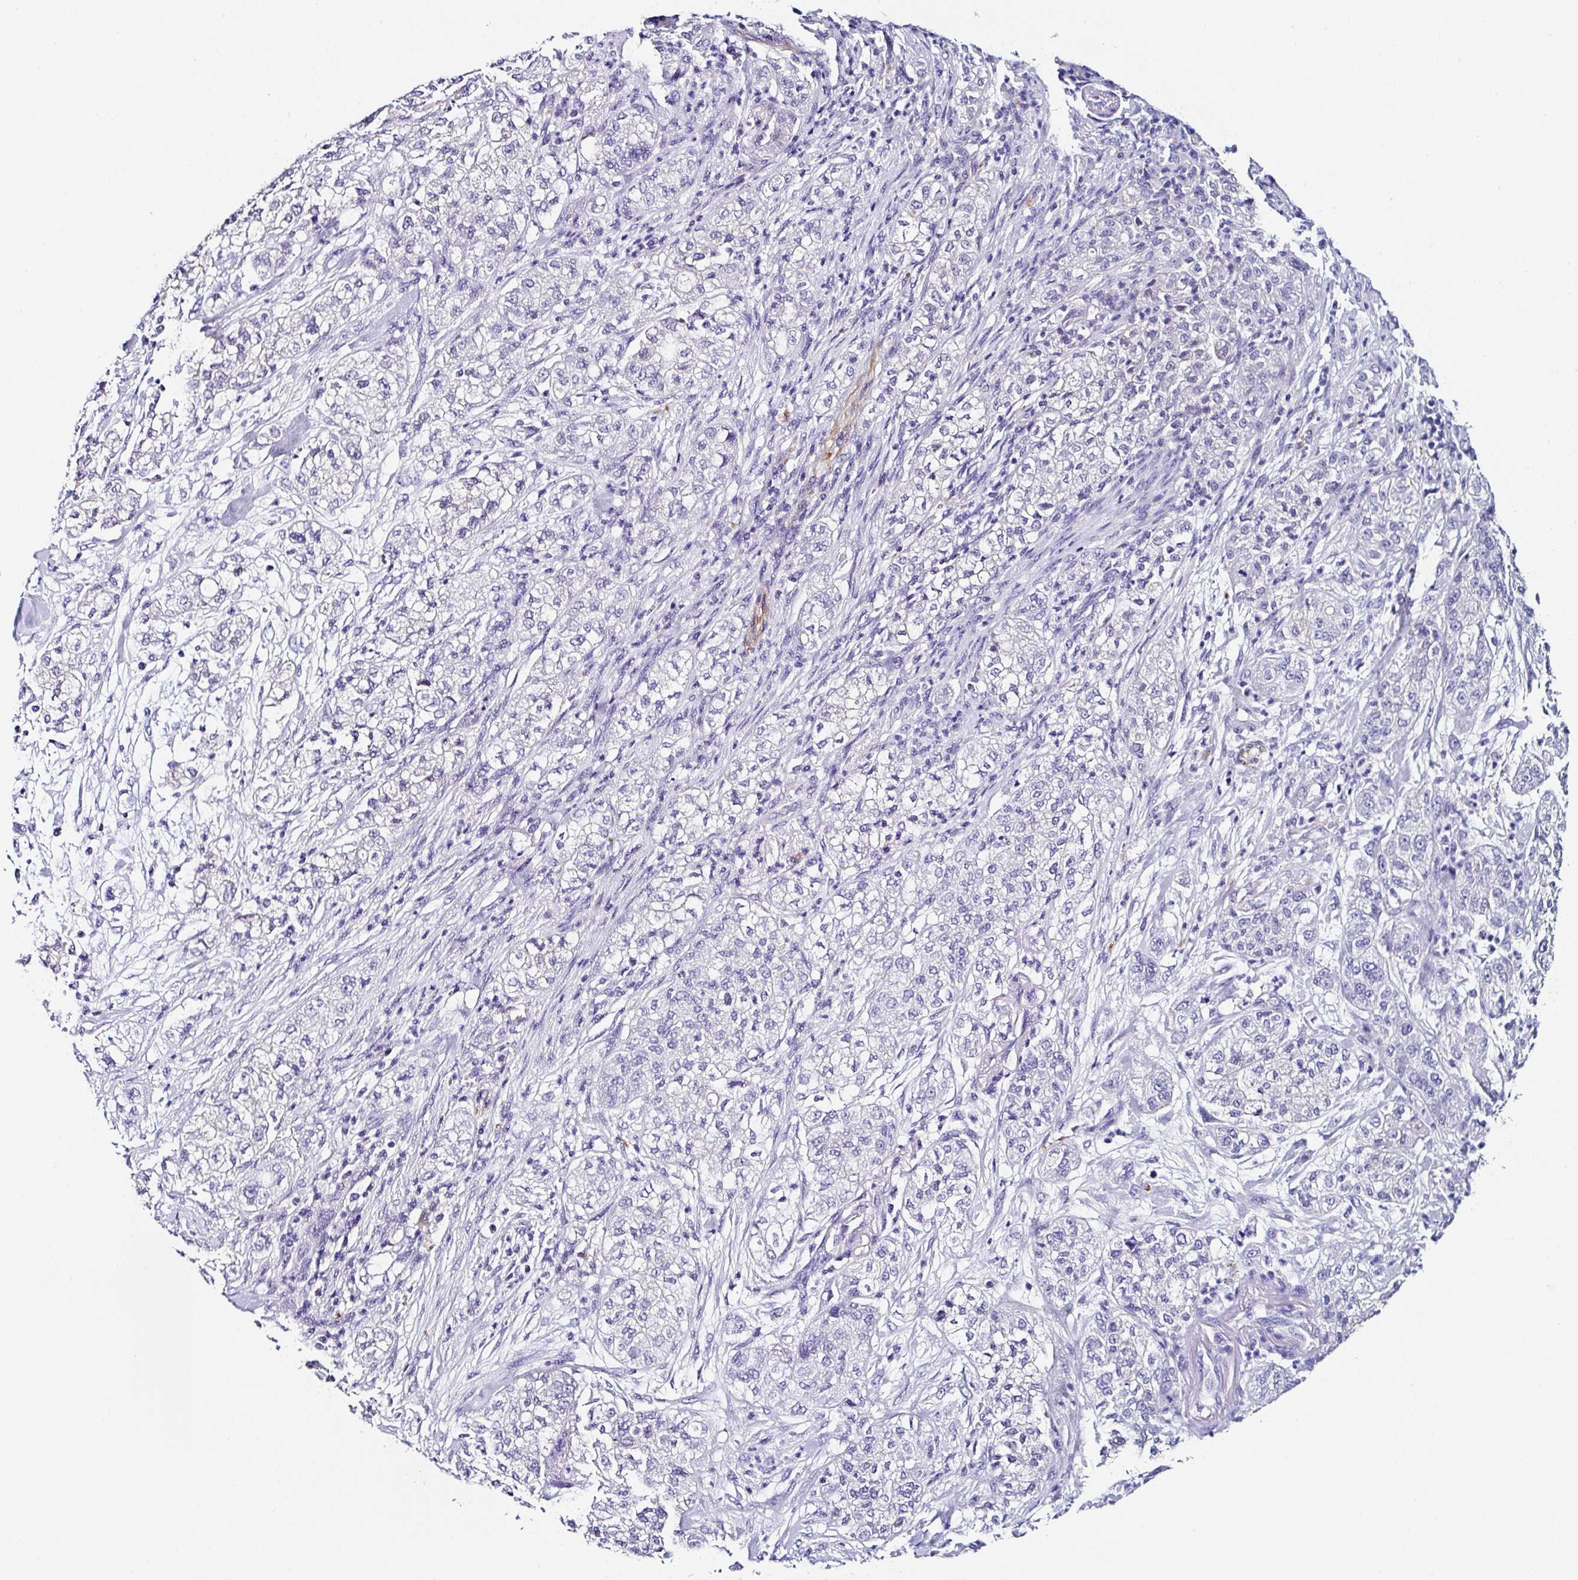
{"staining": {"intensity": "negative", "quantity": "none", "location": "none"}, "tissue": "pancreatic cancer", "cell_type": "Tumor cells", "image_type": "cancer", "snomed": [{"axis": "morphology", "description": "Adenocarcinoma, NOS"}, {"axis": "topography", "description": "Pancreas"}], "caption": "Tumor cells show no significant expression in adenocarcinoma (pancreatic). (DAB (3,3'-diaminobenzidine) IHC with hematoxylin counter stain).", "gene": "TMPRSS11E", "patient": {"sex": "female", "age": 78}}